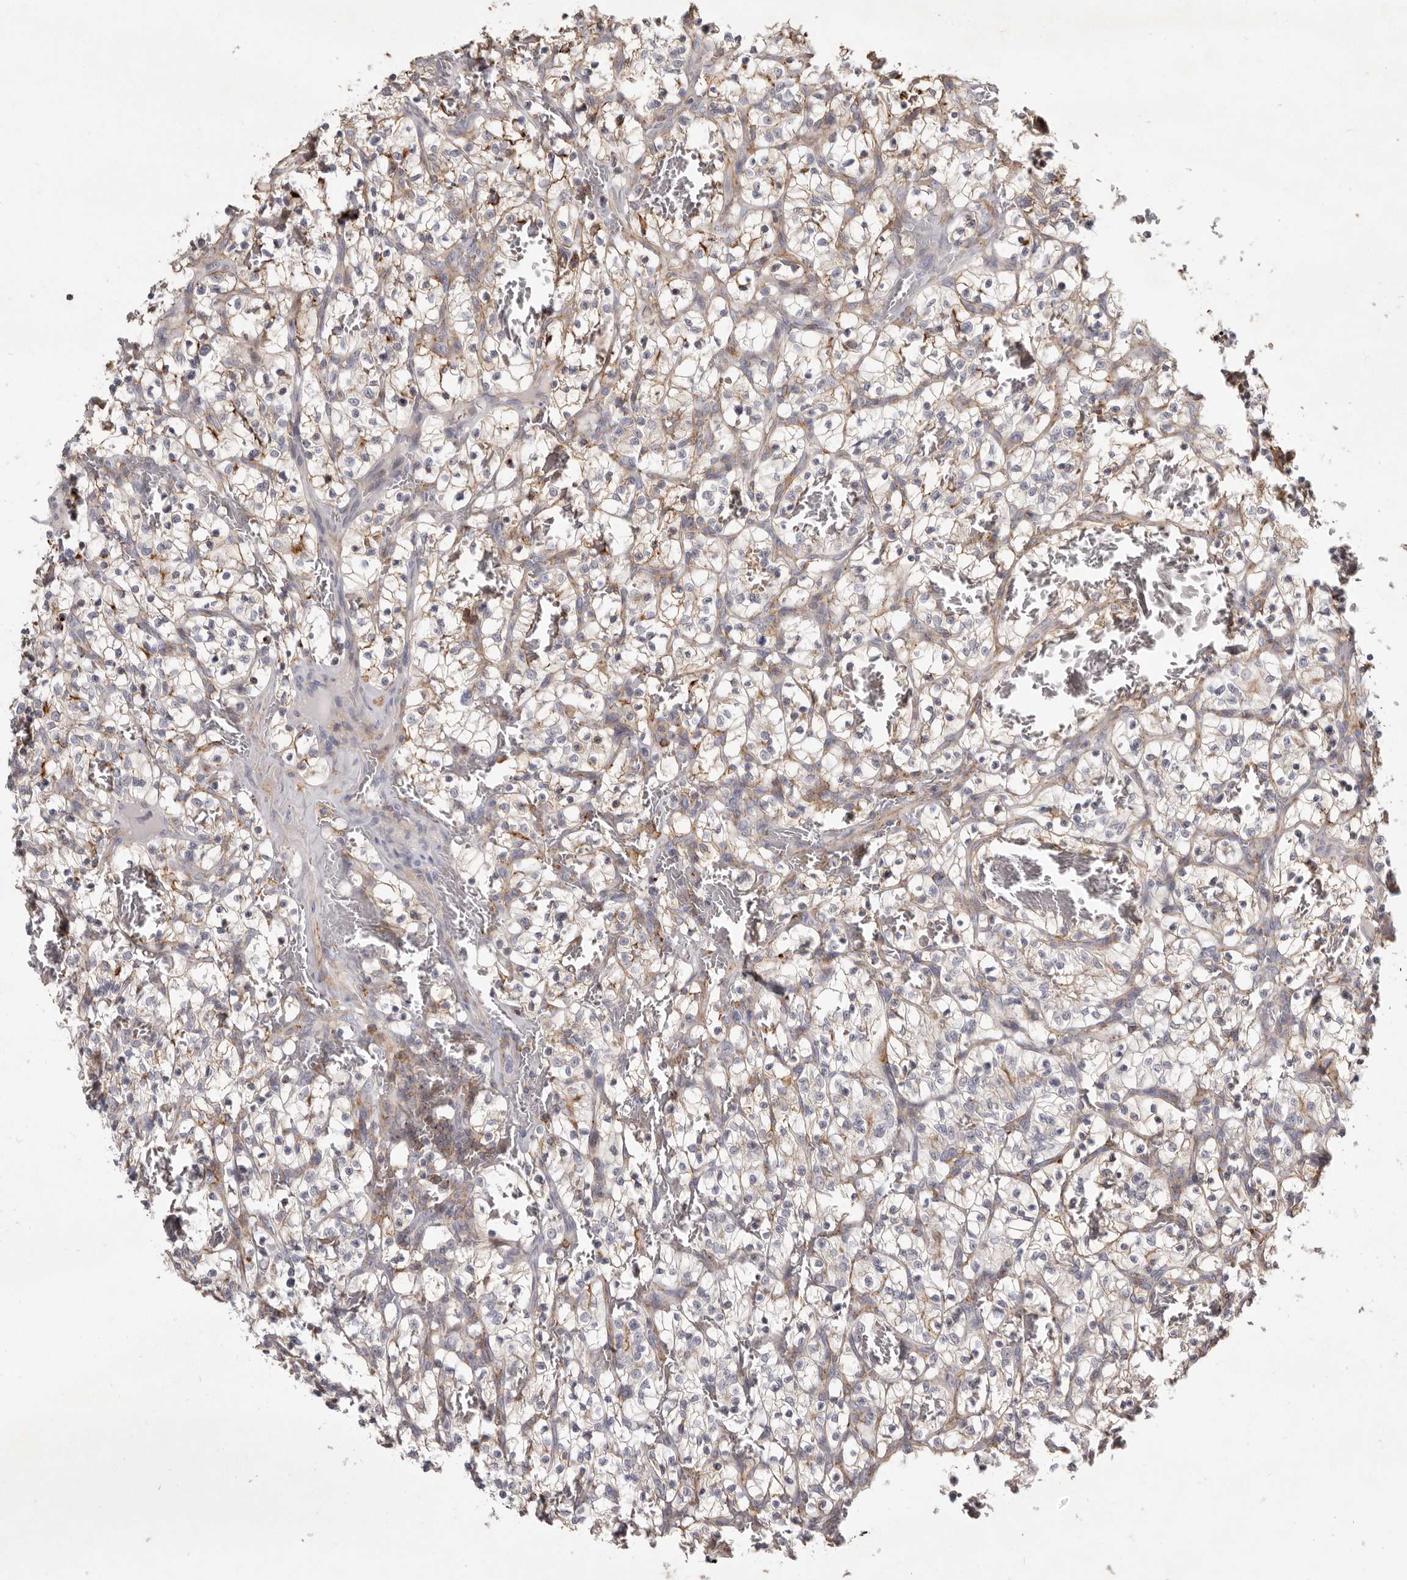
{"staining": {"intensity": "weak", "quantity": ">75%", "location": "cytoplasmic/membranous"}, "tissue": "renal cancer", "cell_type": "Tumor cells", "image_type": "cancer", "snomed": [{"axis": "morphology", "description": "Adenocarcinoma, NOS"}, {"axis": "topography", "description": "Kidney"}], "caption": "Renal cancer (adenocarcinoma) tissue shows weak cytoplasmic/membranous expression in about >75% of tumor cells, visualized by immunohistochemistry. The protein of interest is shown in brown color, while the nuclei are stained blue.", "gene": "KIF26B", "patient": {"sex": "female", "age": 57}}